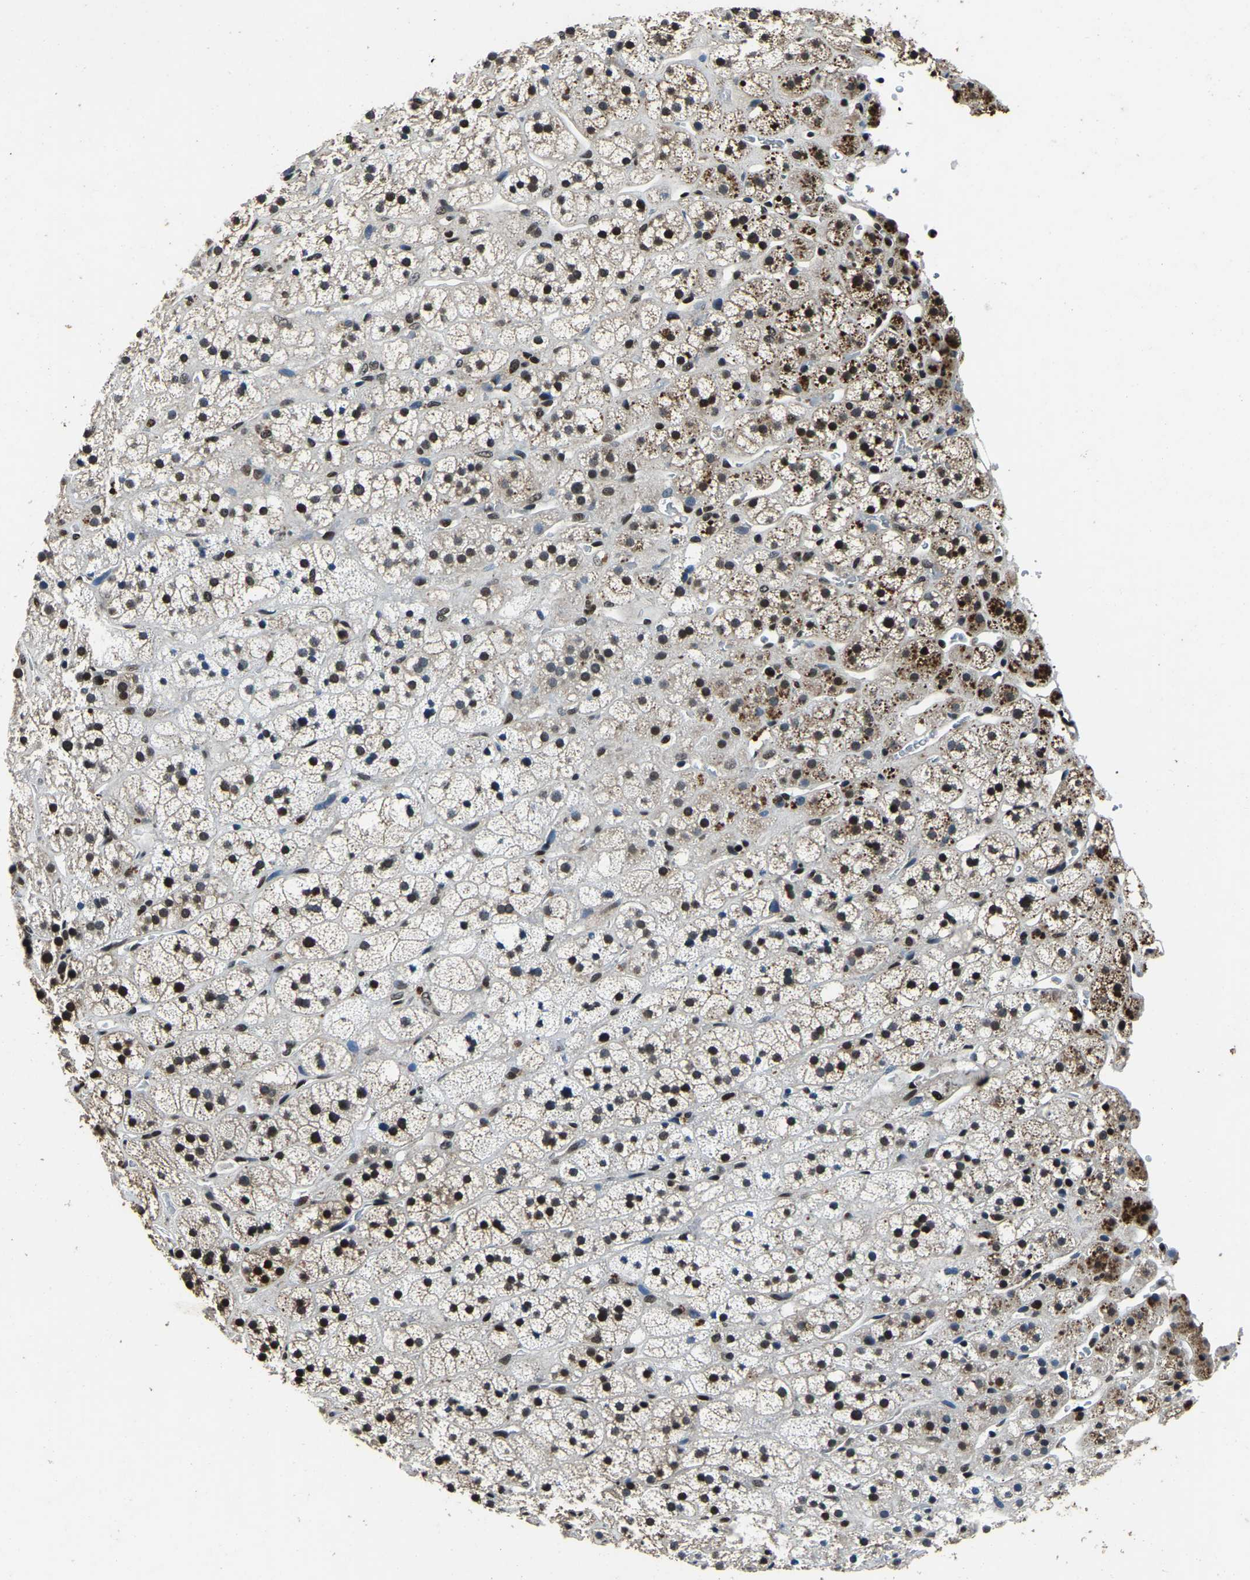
{"staining": {"intensity": "moderate", "quantity": ">75%", "location": "cytoplasmic/membranous,nuclear"}, "tissue": "adrenal gland", "cell_type": "Glandular cells", "image_type": "normal", "snomed": [{"axis": "morphology", "description": "Normal tissue, NOS"}, {"axis": "topography", "description": "Adrenal gland"}], "caption": "Immunohistochemistry micrograph of normal human adrenal gland stained for a protein (brown), which shows medium levels of moderate cytoplasmic/membranous,nuclear expression in approximately >75% of glandular cells.", "gene": "ANKIB1", "patient": {"sex": "male", "age": 56}}